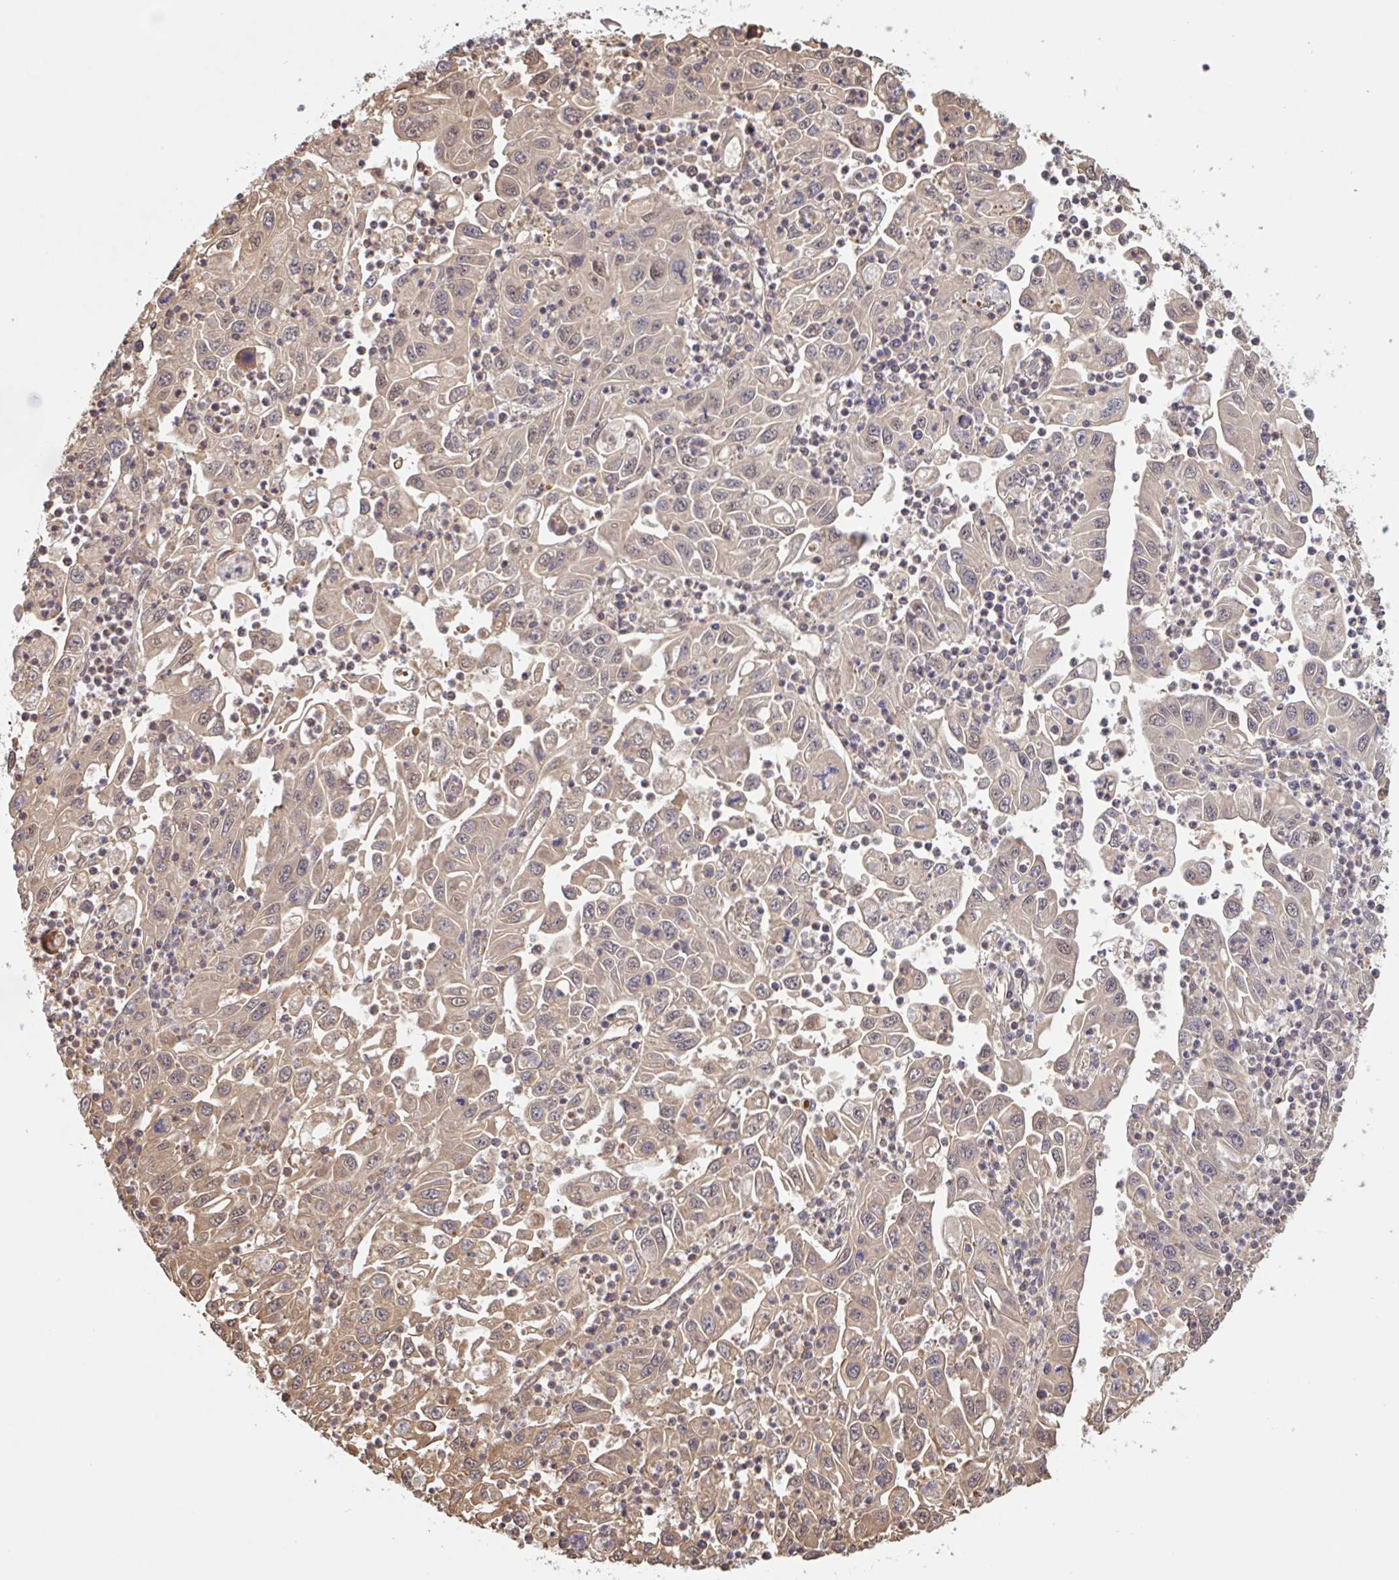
{"staining": {"intensity": "weak", "quantity": "25%-75%", "location": "cytoplasmic/membranous,nuclear"}, "tissue": "endometrial cancer", "cell_type": "Tumor cells", "image_type": "cancer", "snomed": [{"axis": "morphology", "description": "Adenocarcinoma, NOS"}, {"axis": "topography", "description": "Uterus"}], "caption": "Human endometrial cancer (adenocarcinoma) stained with a protein marker shows weak staining in tumor cells.", "gene": "OTOP2", "patient": {"sex": "female", "age": 62}}